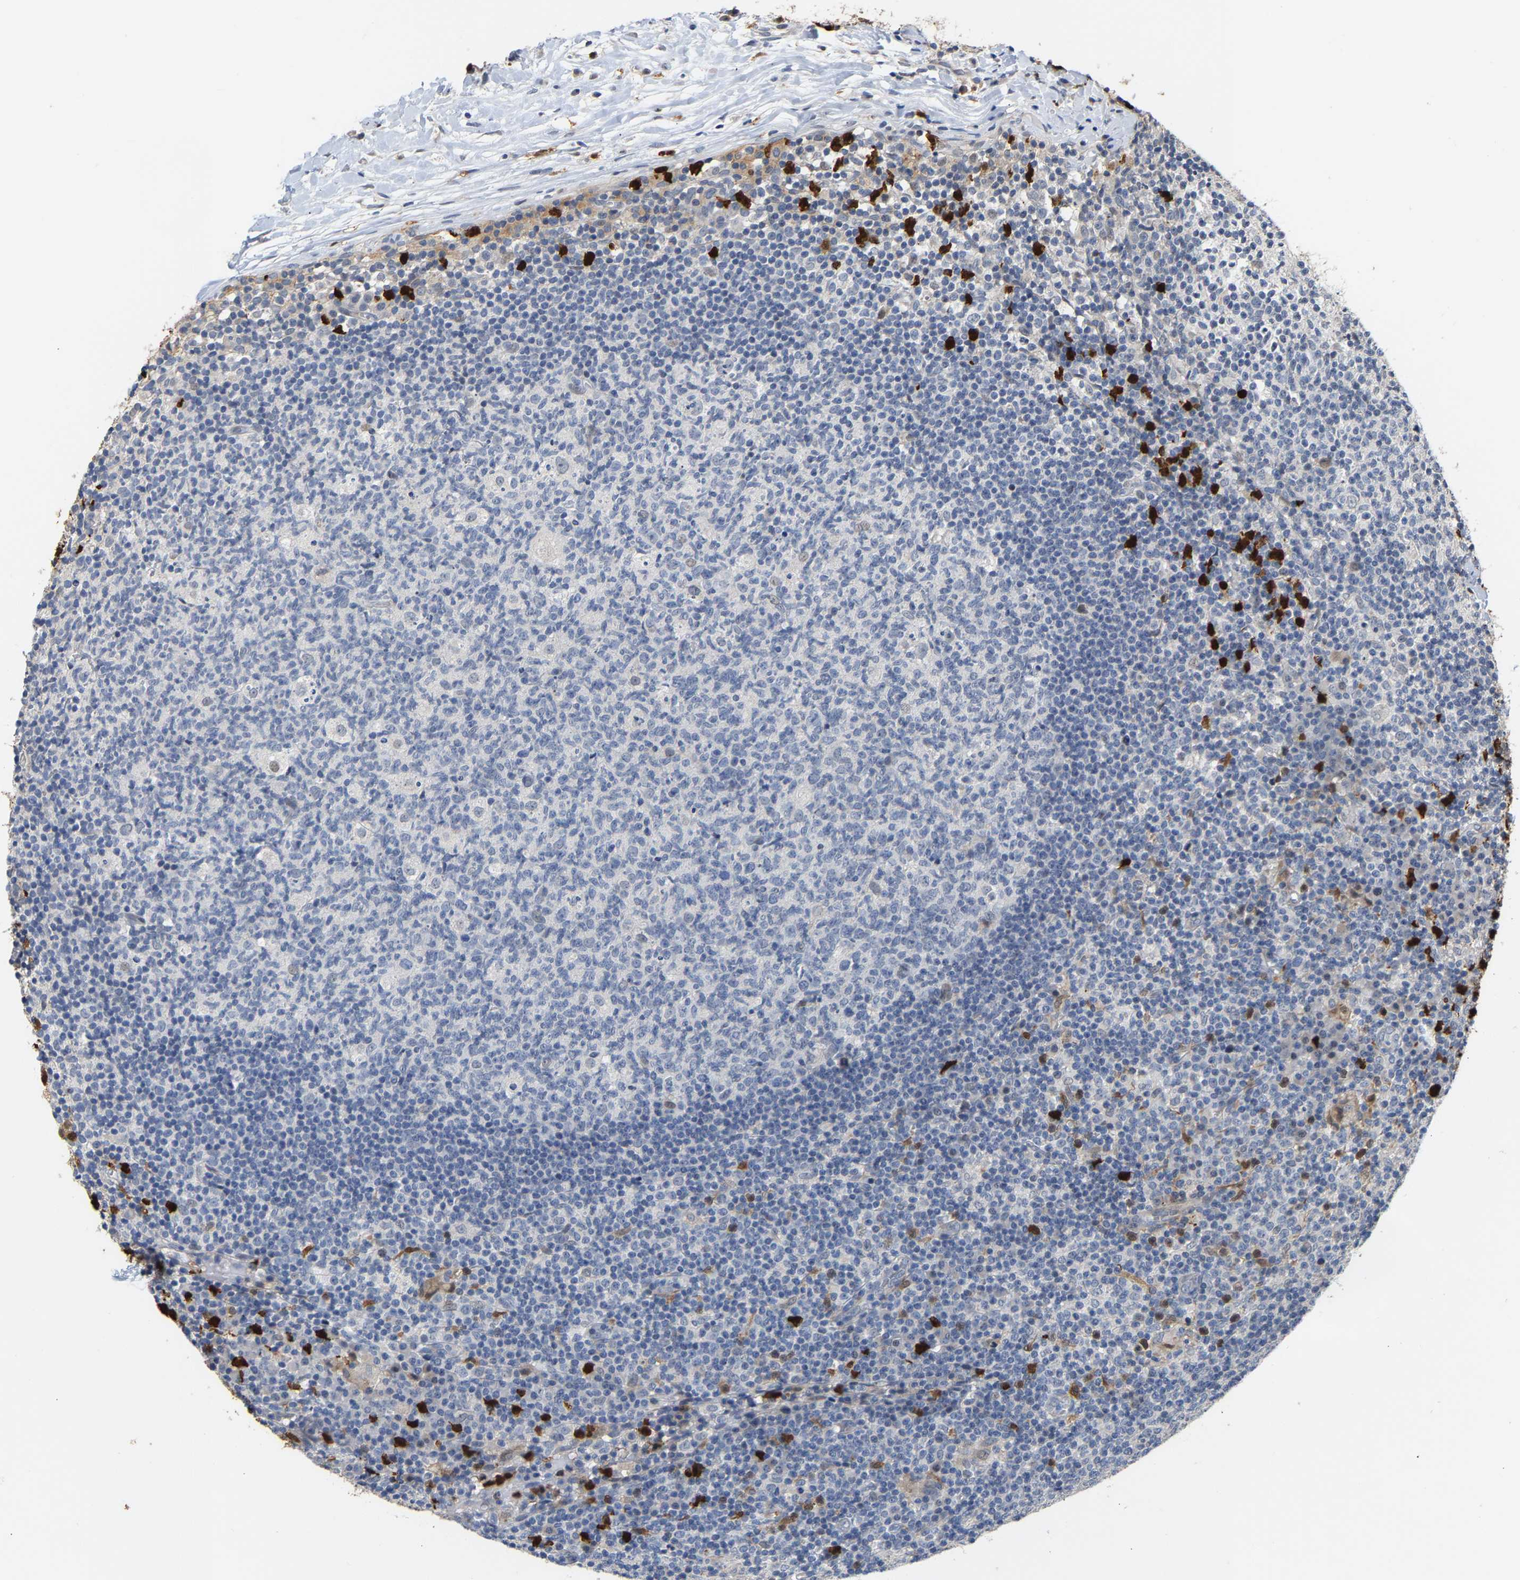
{"staining": {"intensity": "negative", "quantity": "none", "location": "none"}, "tissue": "lymph node", "cell_type": "Germinal center cells", "image_type": "normal", "snomed": [{"axis": "morphology", "description": "Normal tissue, NOS"}, {"axis": "morphology", "description": "Inflammation, NOS"}, {"axis": "topography", "description": "Lymph node"}], "caption": "Normal lymph node was stained to show a protein in brown. There is no significant staining in germinal center cells. (Immunohistochemistry (ihc), brightfield microscopy, high magnification).", "gene": "TDRD7", "patient": {"sex": "male", "age": 55}}